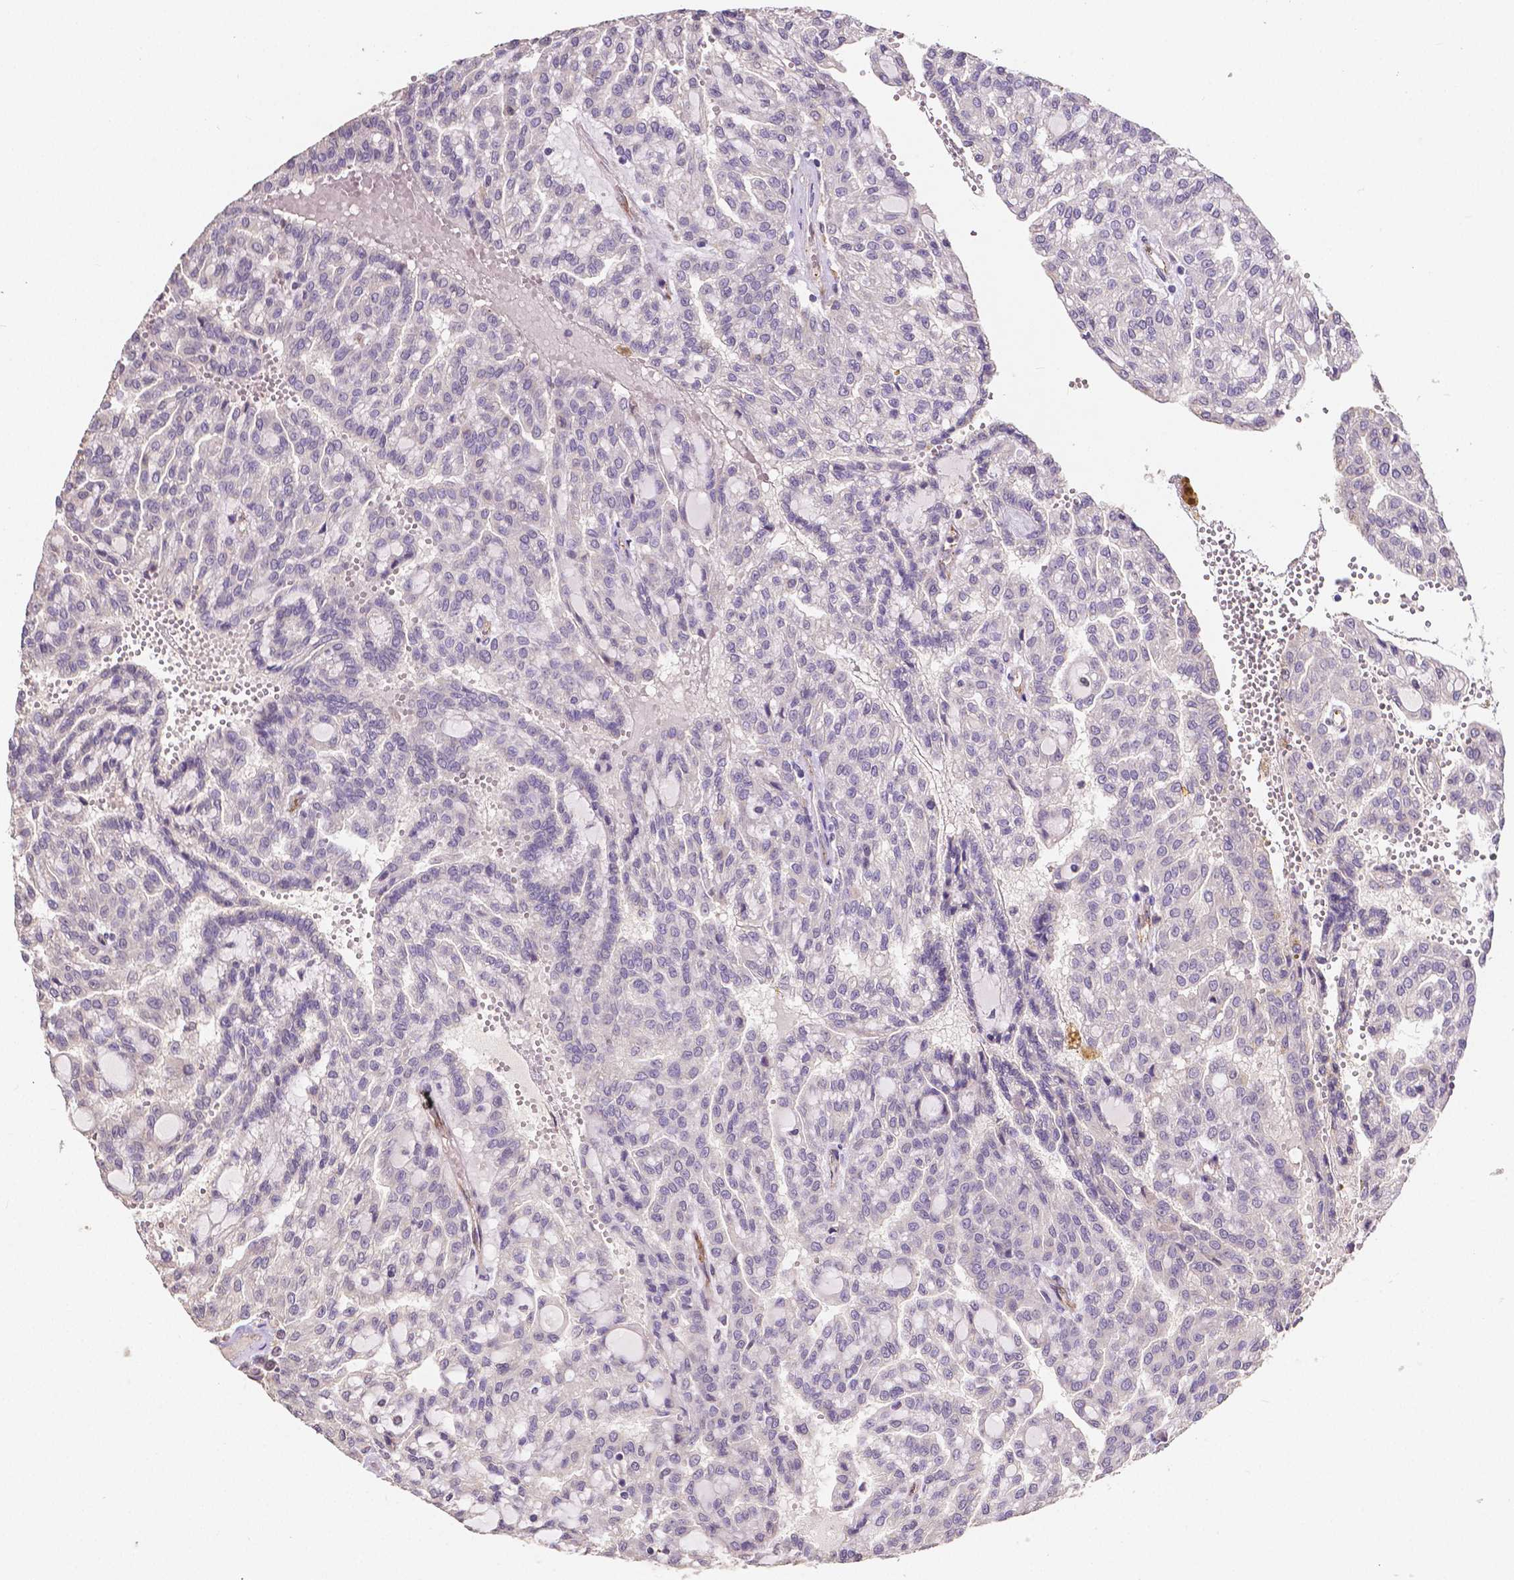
{"staining": {"intensity": "negative", "quantity": "none", "location": "none"}, "tissue": "renal cancer", "cell_type": "Tumor cells", "image_type": "cancer", "snomed": [{"axis": "morphology", "description": "Adenocarcinoma, NOS"}, {"axis": "topography", "description": "Kidney"}], "caption": "High power microscopy micrograph of an IHC micrograph of renal cancer (adenocarcinoma), revealing no significant positivity in tumor cells.", "gene": "ELAVL2", "patient": {"sex": "male", "age": 63}}